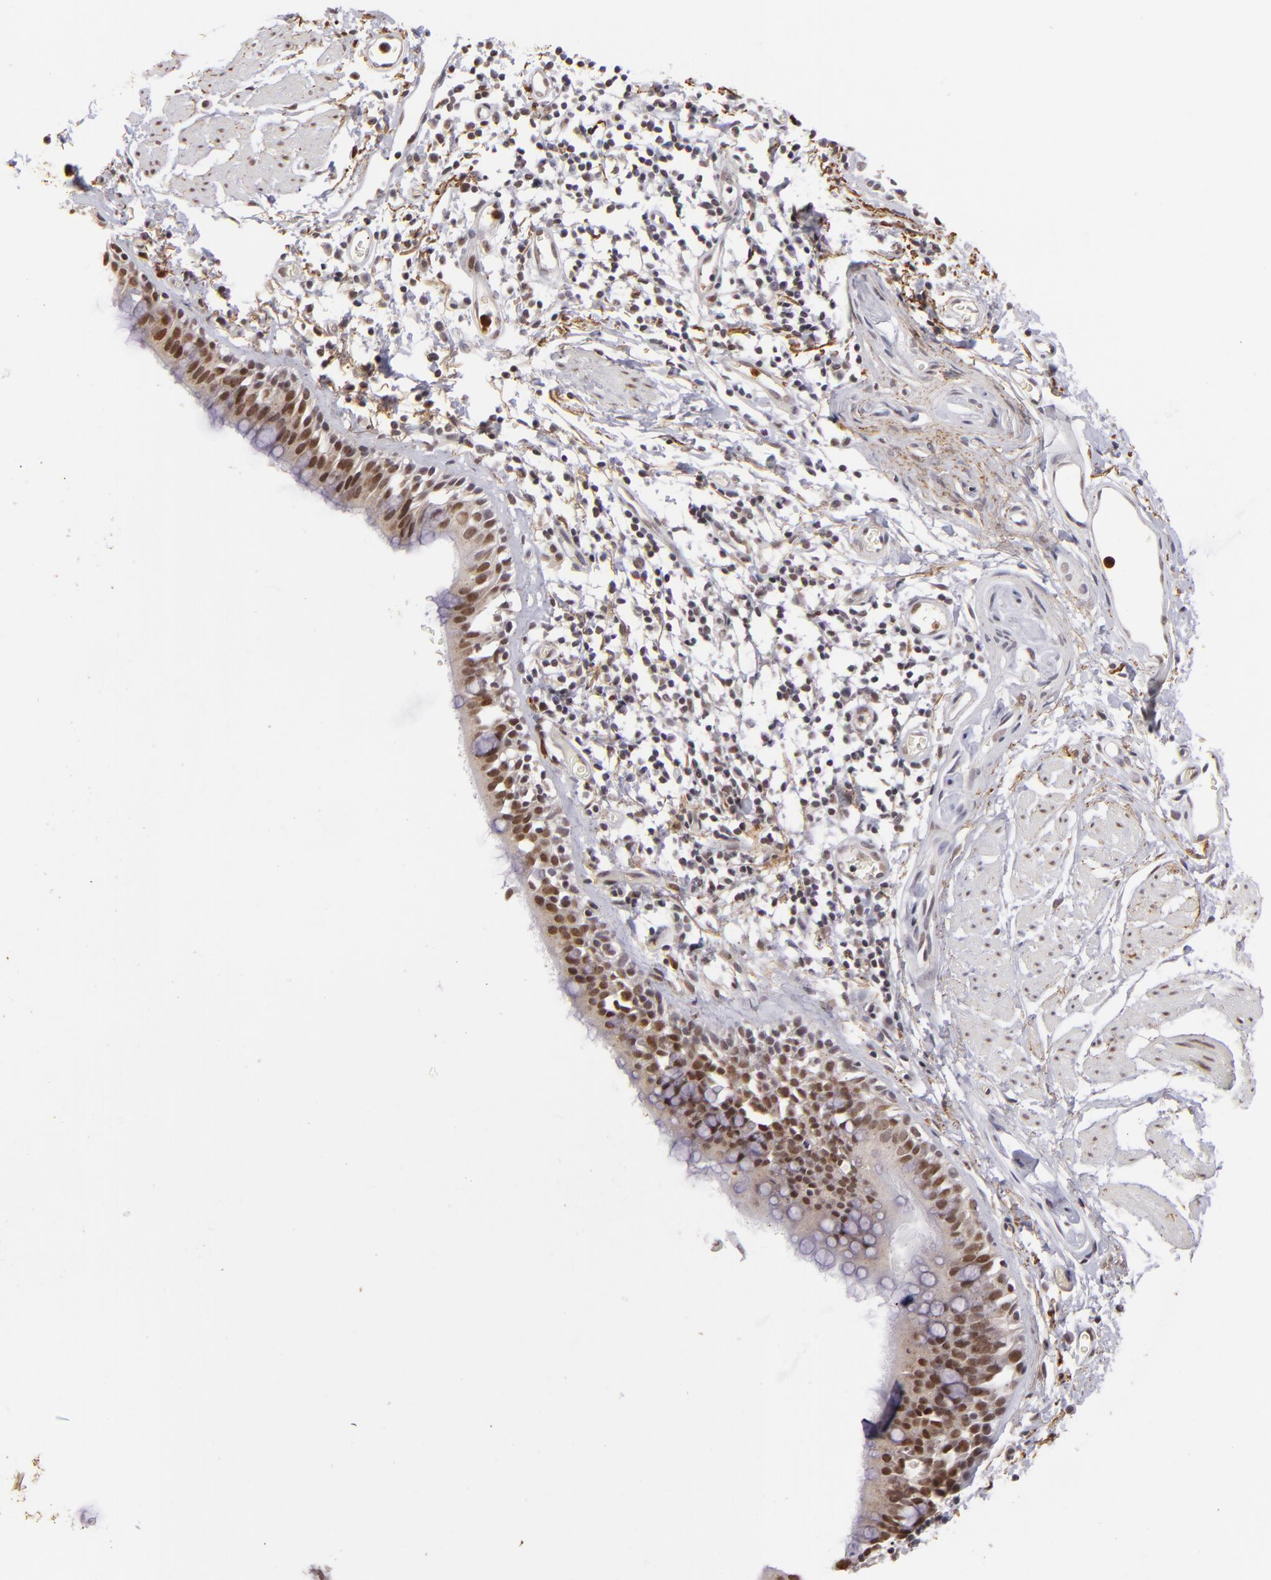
{"staining": {"intensity": "moderate", "quantity": "<25%", "location": "nuclear"}, "tissue": "bronchus", "cell_type": "Respiratory epithelial cells", "image_type": "normal", "snomed": [{"axis": "morphology", "description": "Normal tissue, NOS"}, {"axis": "topography", "description": "Lymph node of abdomen"}, {"axis": "topography", "description": "Lymph node of pelvis"}], "caption": "An IHC image of benign tissue is shown. Protein staining in brown labels moderate nuclear positivity in bronchus within respiratory epithelial cells.", "gene": "RXRG", "patient": {"sex": "female", "age": 65}}